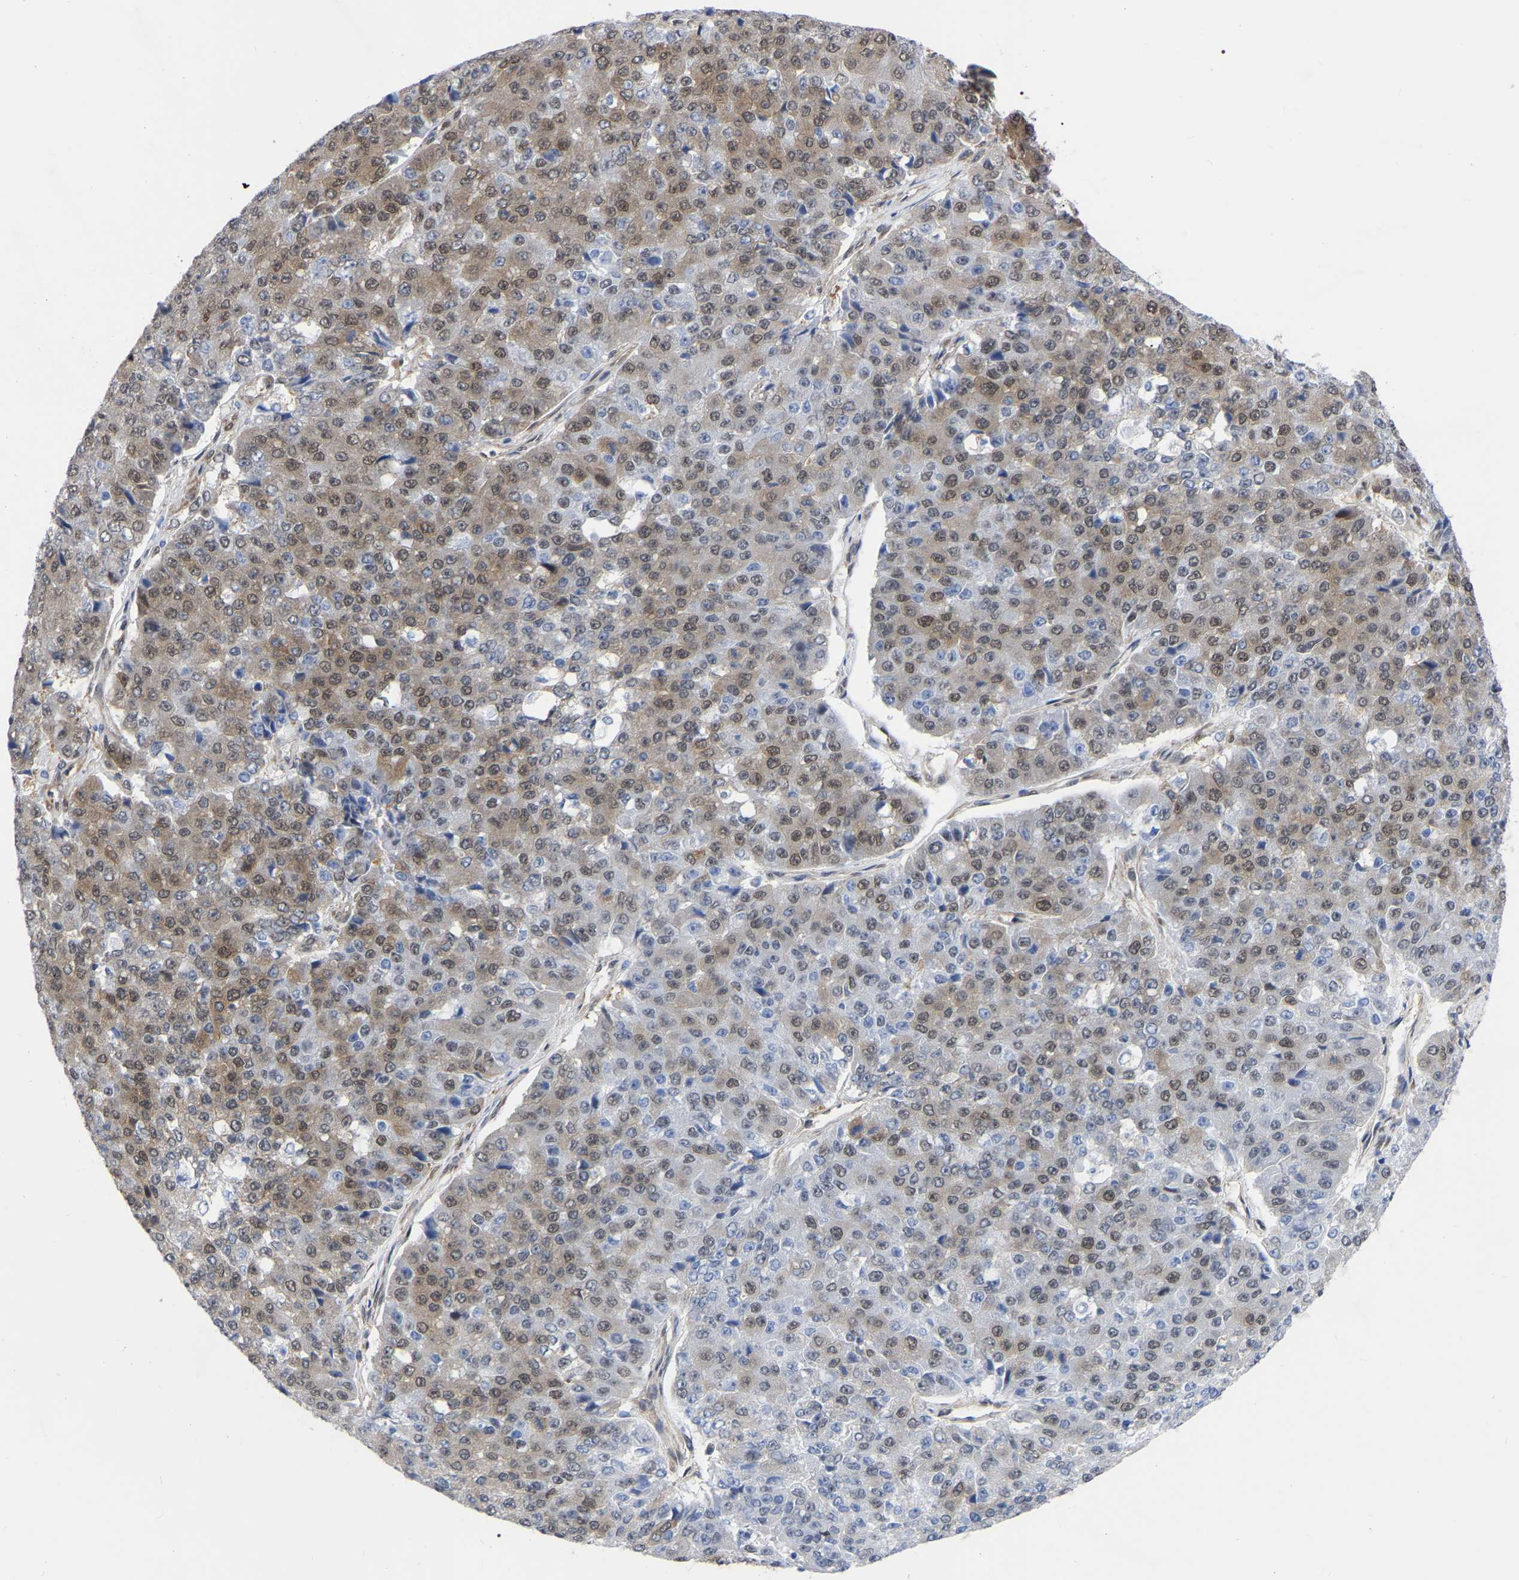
{"staining": {"intensity": "moderate", "quantity": ">75%", "location": "cytoplasmic/membranous,nuclear"}, "tissue": "pancreatic cancer", "cell_type": "Tumor cells", "image_type": "cancer", "snomed": [{"axis": "morphology", "description": "Adenocarcinoma, NOS"}, {"axis": "topography", "description": "Pancreas"}], "caption": "Pancreatic adenocarcinoma was stained to show a protein in brown. There is medium levels of moderate cytoplasmic/membranous and nuclear staining in about >75% of tumor cells.", "gene": "UBE4B", "patient": {"sex": "male", "age": 50}}